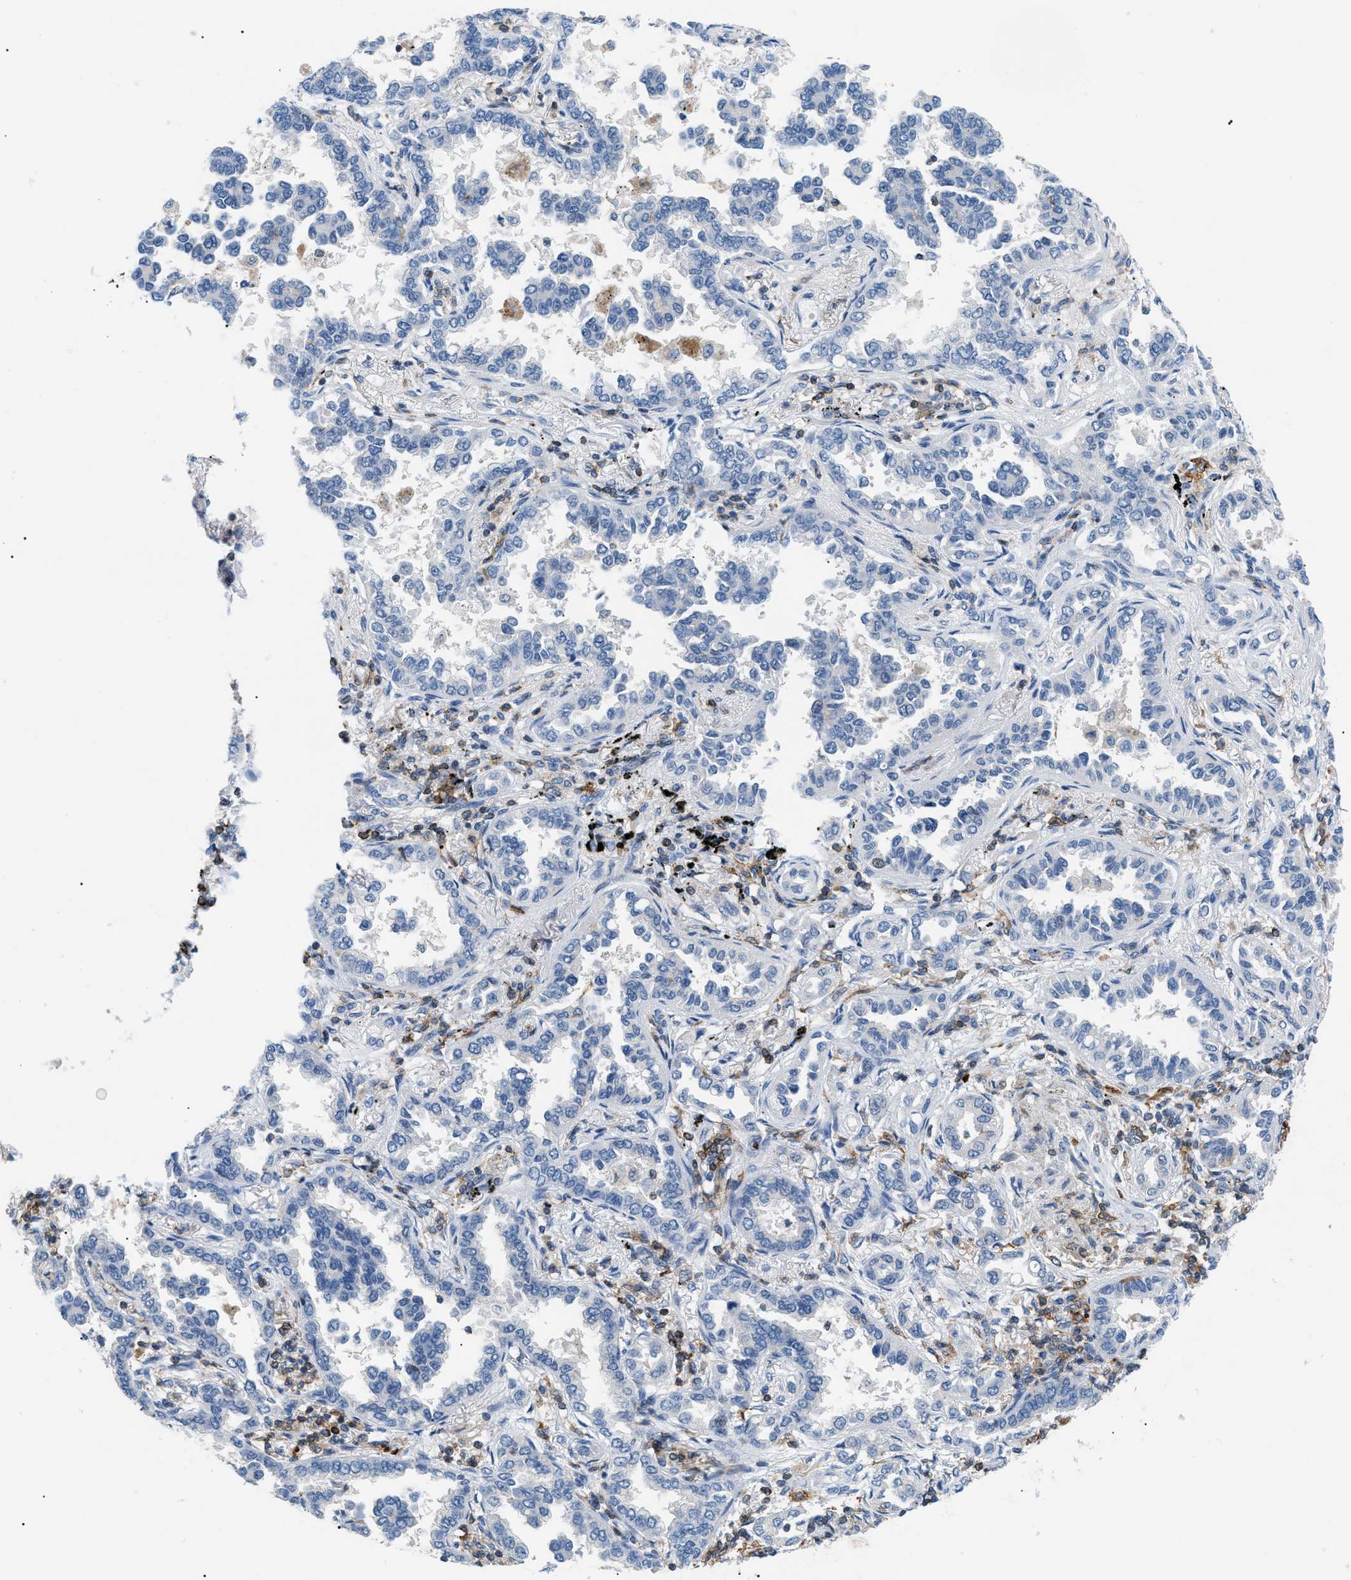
{"staining": {"intensity": "negative", "quantity": "none", "location": "none"}, "tissue": "lung cancer", "cell_type": "Tumor cells", "image_type": "cancer", "snomed": [{"axis": "morphology", "description": "Normal tissue, NOS"}, {"axis": "morphology", "description": "Adenocarcinoma, NOS"}, {"axis": "topography", "description": "Lung"}], "caption": "Immunohistochemical staining of adenocarcinoma (lung) shows no significant expression in tumor cells. The staining is performed using DAB (3,3'-diaminobenzidine) brown chromogen with nuclei counter-stained in using hematoxylin.", "gene": "INPP5D", "patient": {"sex": "male", "age": 59}}